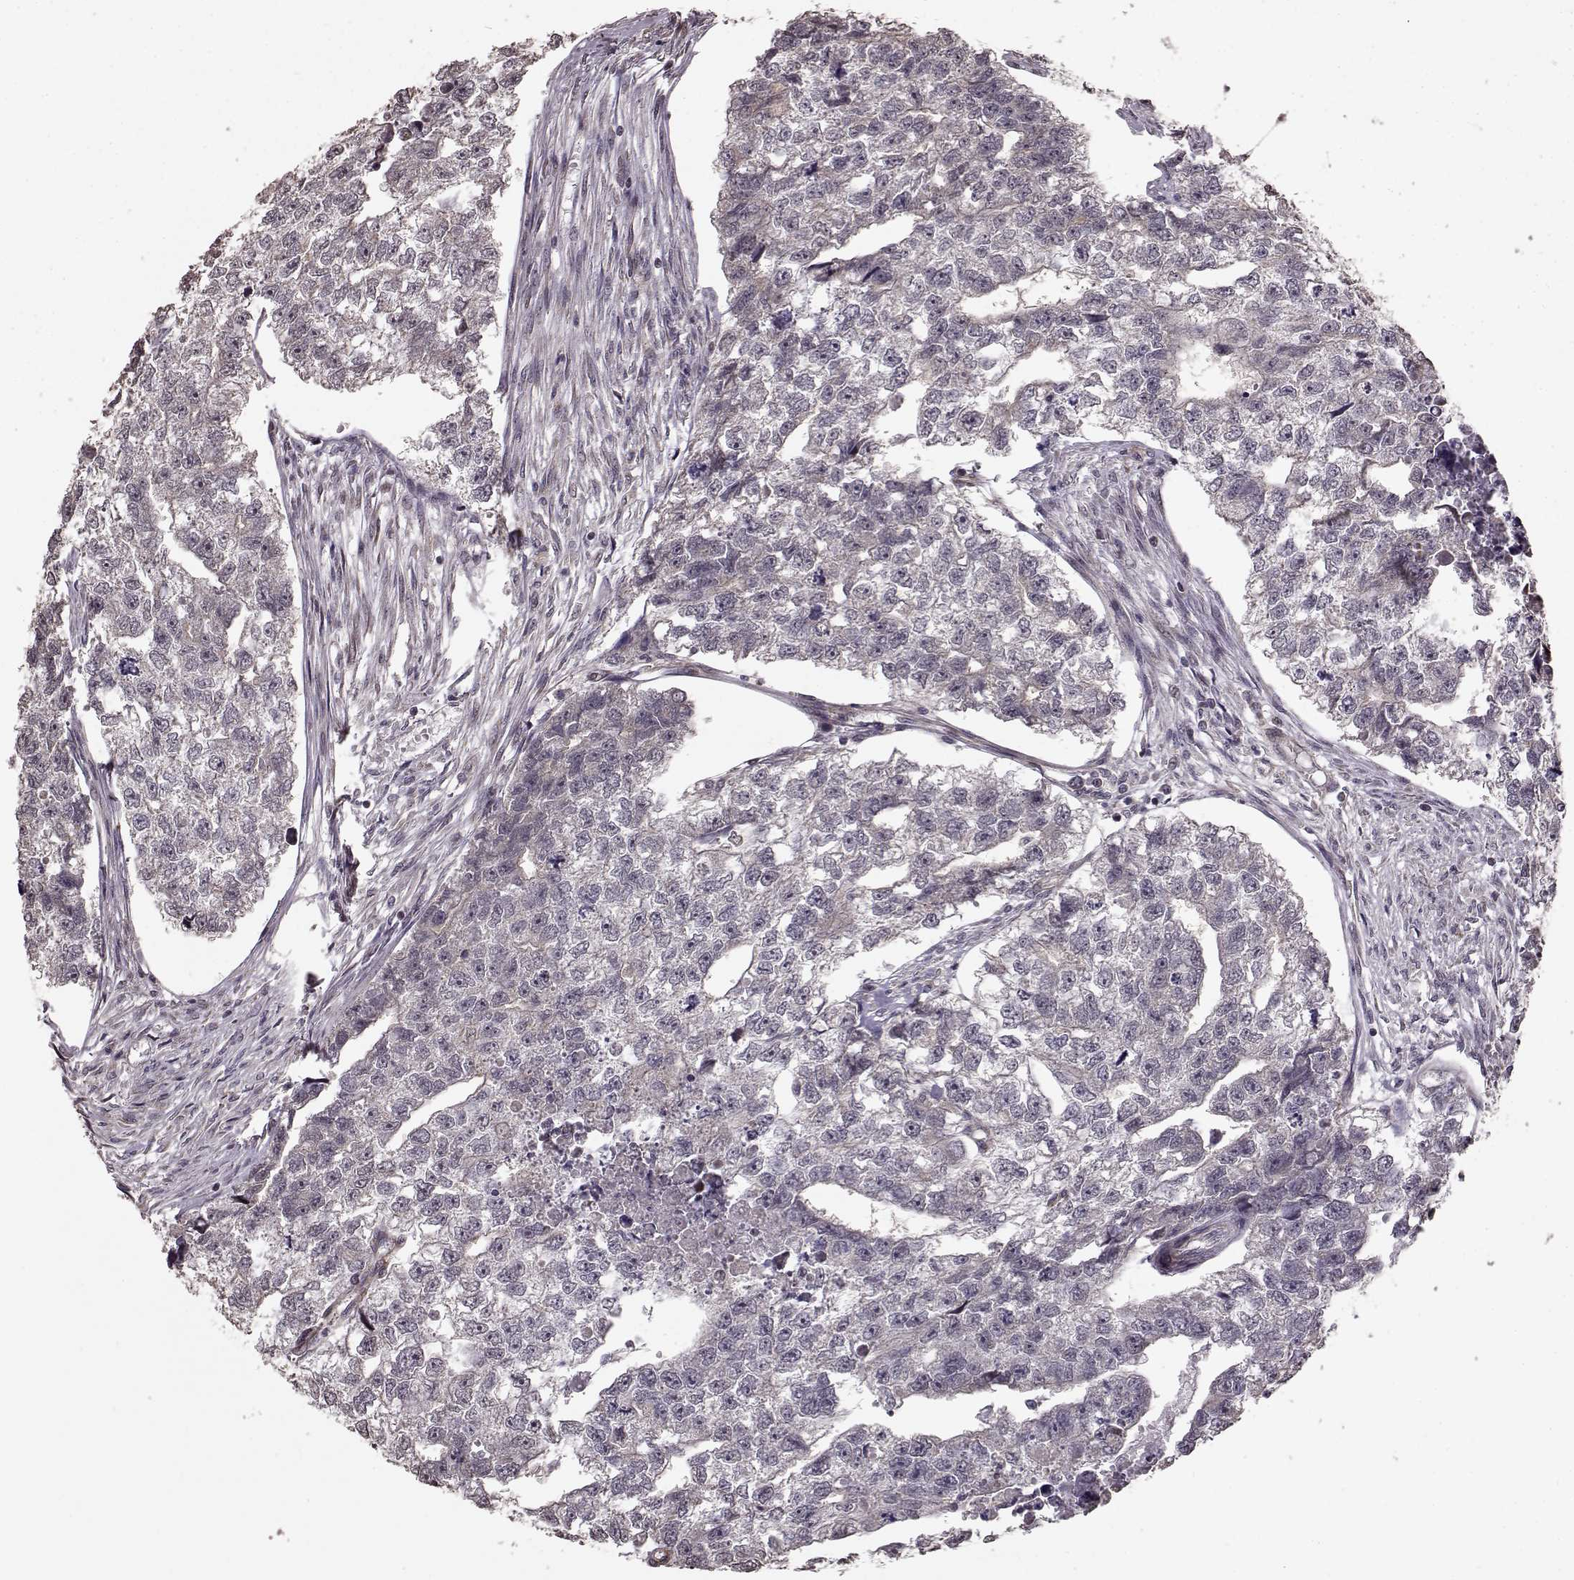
{"staining": {"intensity": "negative", "quantity": "none", "location": "none"}, "tissue": "testis cancer", "cell_type": "Tumor cells", "image_type": "cancer", "snomed": [{"axis": "morphology", "description": "Carcinoma, Embryonal, NOS"}, {"axis": "morphology", "description": "Teratoma, malignant, NOS"}, {"axis": "topography", "description": "Testis"}], "caption": "Immunohistochemistry (IHC) of testis cancer (embryonal carcinoma) reveals no positivity in tumor cells. (Stains: DAB IHC with hematoxylin counter stain, Microscopy: brightfield microscopy at high magnification).", "gene": "BACH2", "patient": {"sex": "male", "age": 44}}